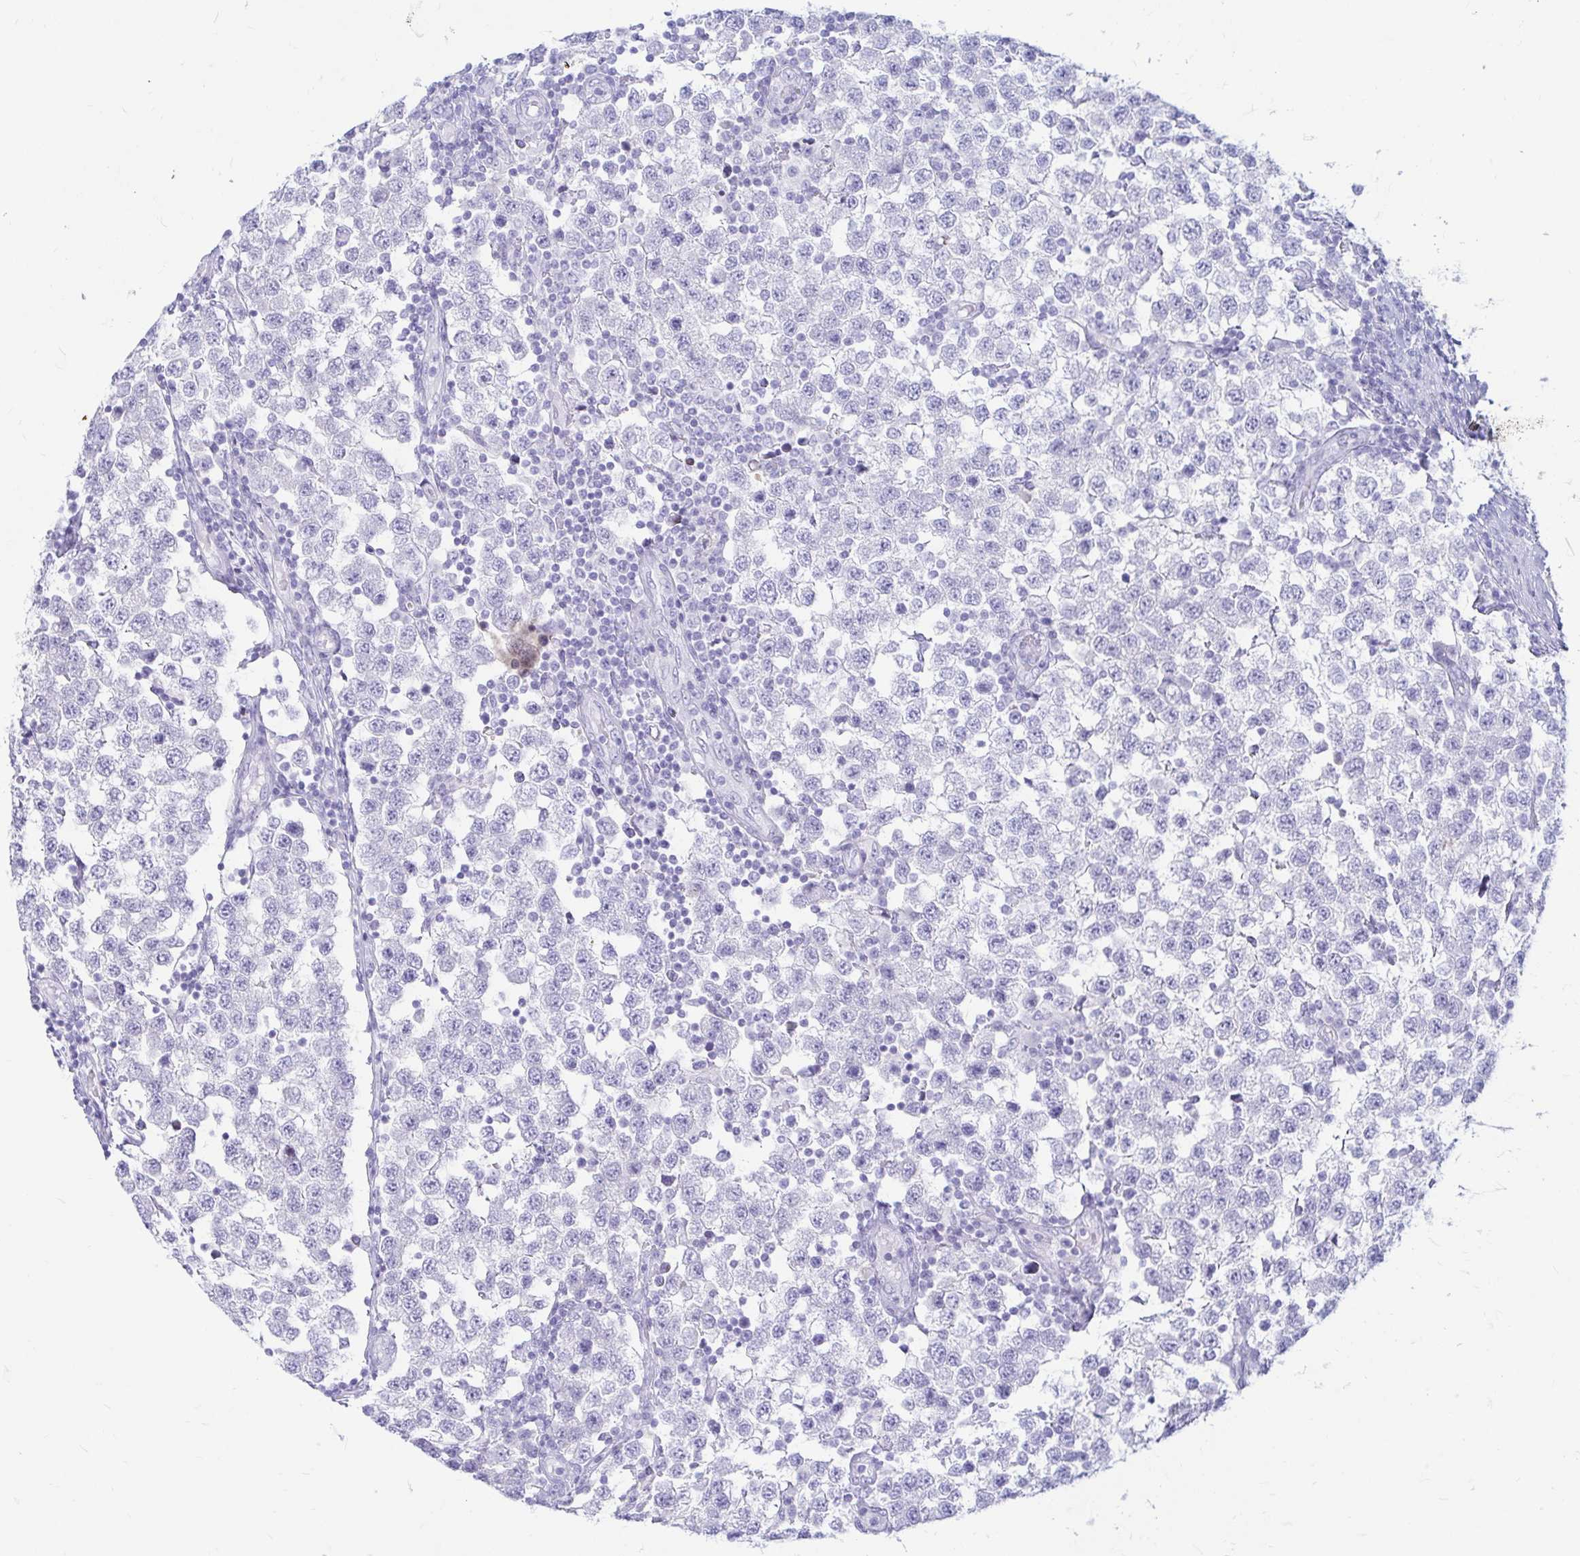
{"staining": {"intensity": "negative", "quantity": "none", "location": "none"}, "tissue": "testis cancer", "cell_type": "Tumor cells", "image_type": "cancer", "snomed": [{"axis": "morphology", "description": "Seminoma, NOS"}, {"axis": "topography", "description": "Testis"}], "caption": "A high-resolution photomicrograph shows IHC staining of seminoma (testis), which displays no significant positivity in tumor cells.", "gene": "ERICH6", "patient": {"sex": "male", "age": 34}}